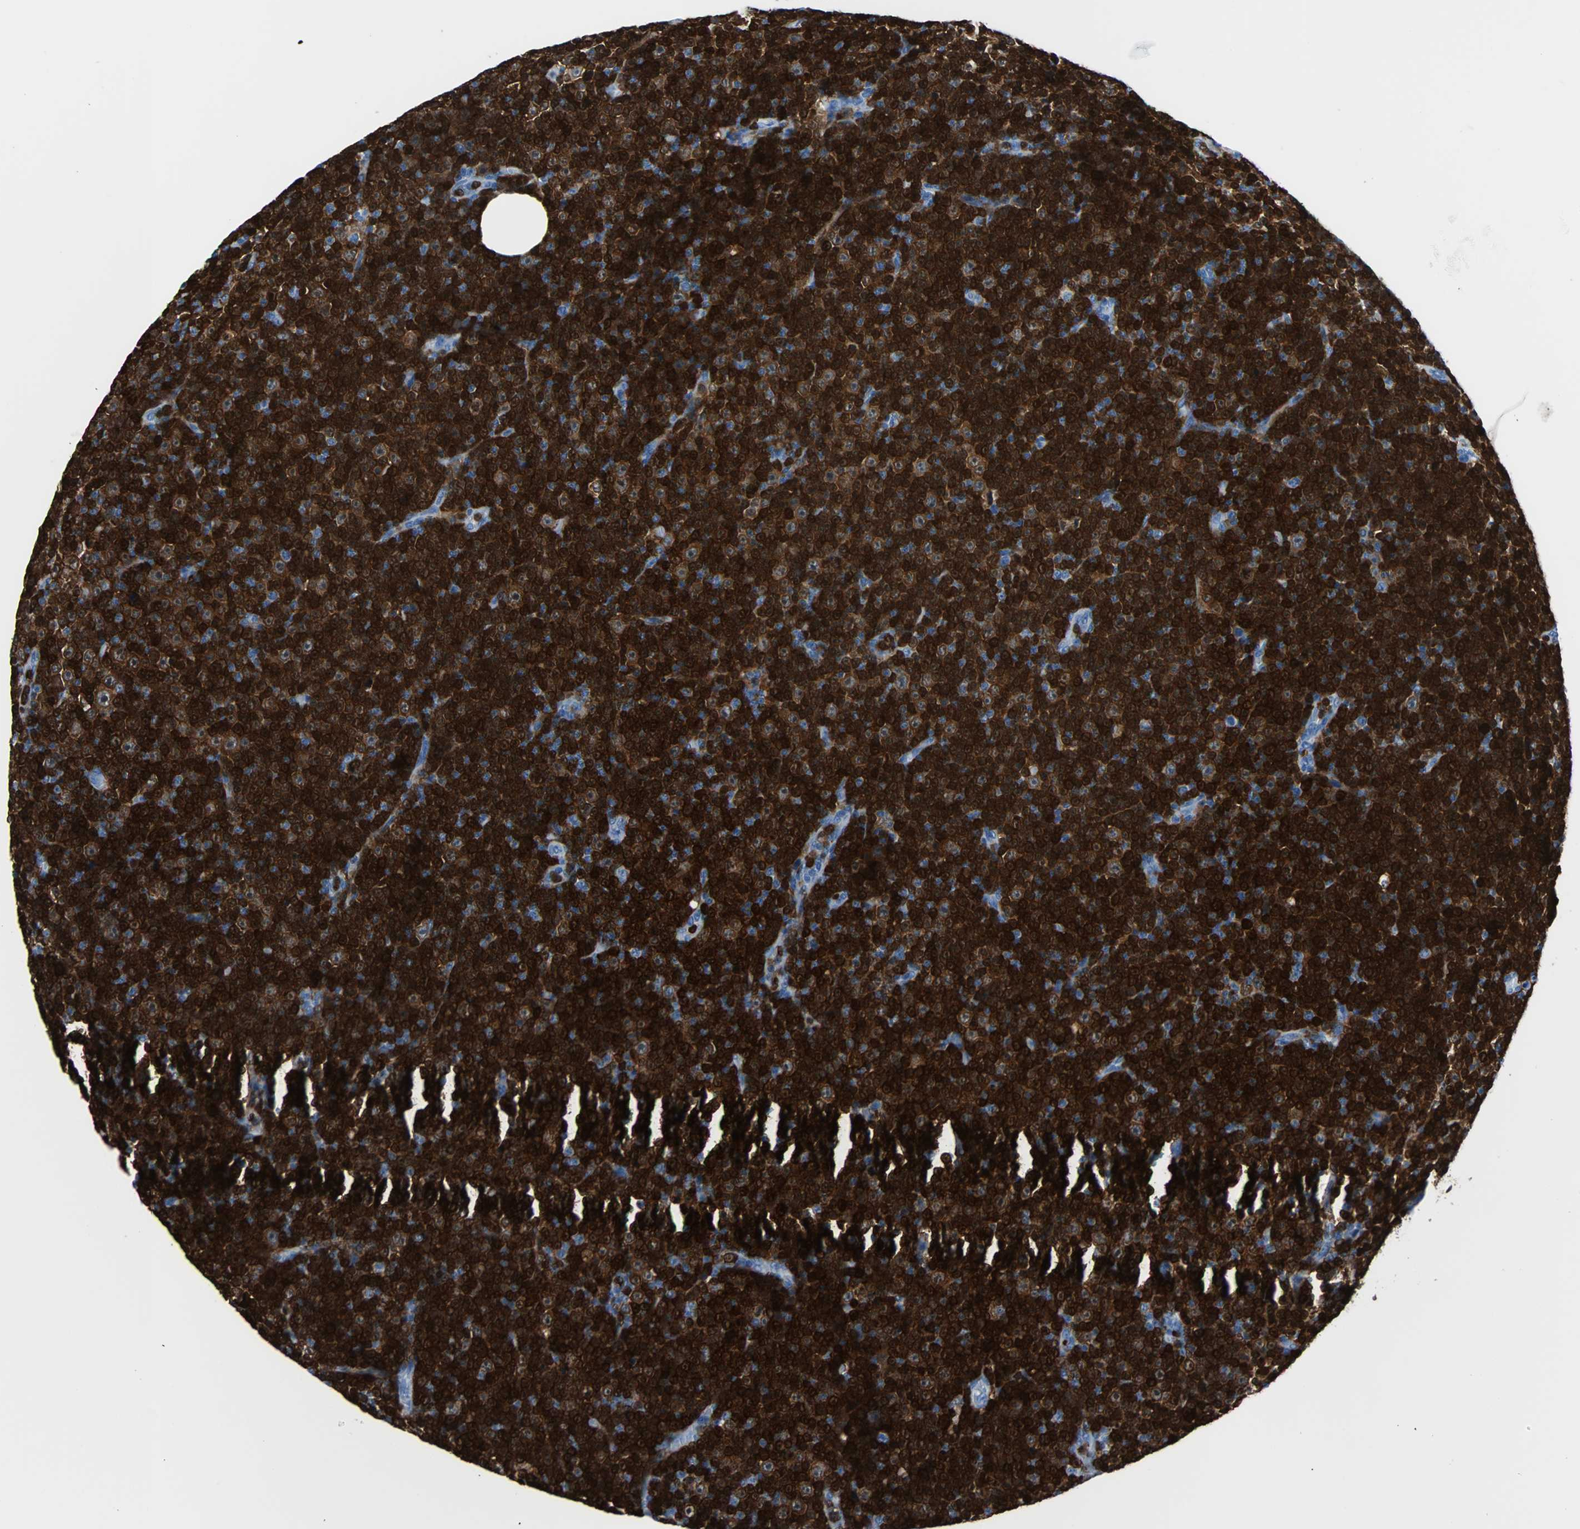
{"staining": {"intensity": "strong", "quantity": ">75%", "location": "cytoplasmic/membranous"}, "tissue": "lymphoma", "cell_type": "Tumor cells", "image_type": "cancer", "snomed": [{"axis": "morphology", "description": "Malignant lymphoma, non-Hodgkin's type, Low grade"}, {"axis": "topography", "description": "Lymph node"}], "caption": "Protein staining by immunohistochemistry exhibits strong cytoplasmic/membranous staining in approximately >75% of tumor cells in low-grade malignant lymphoma, non-Hodgkin's type.", "gene": "SYK", "patient": {"sex": "female", "age": 67}}